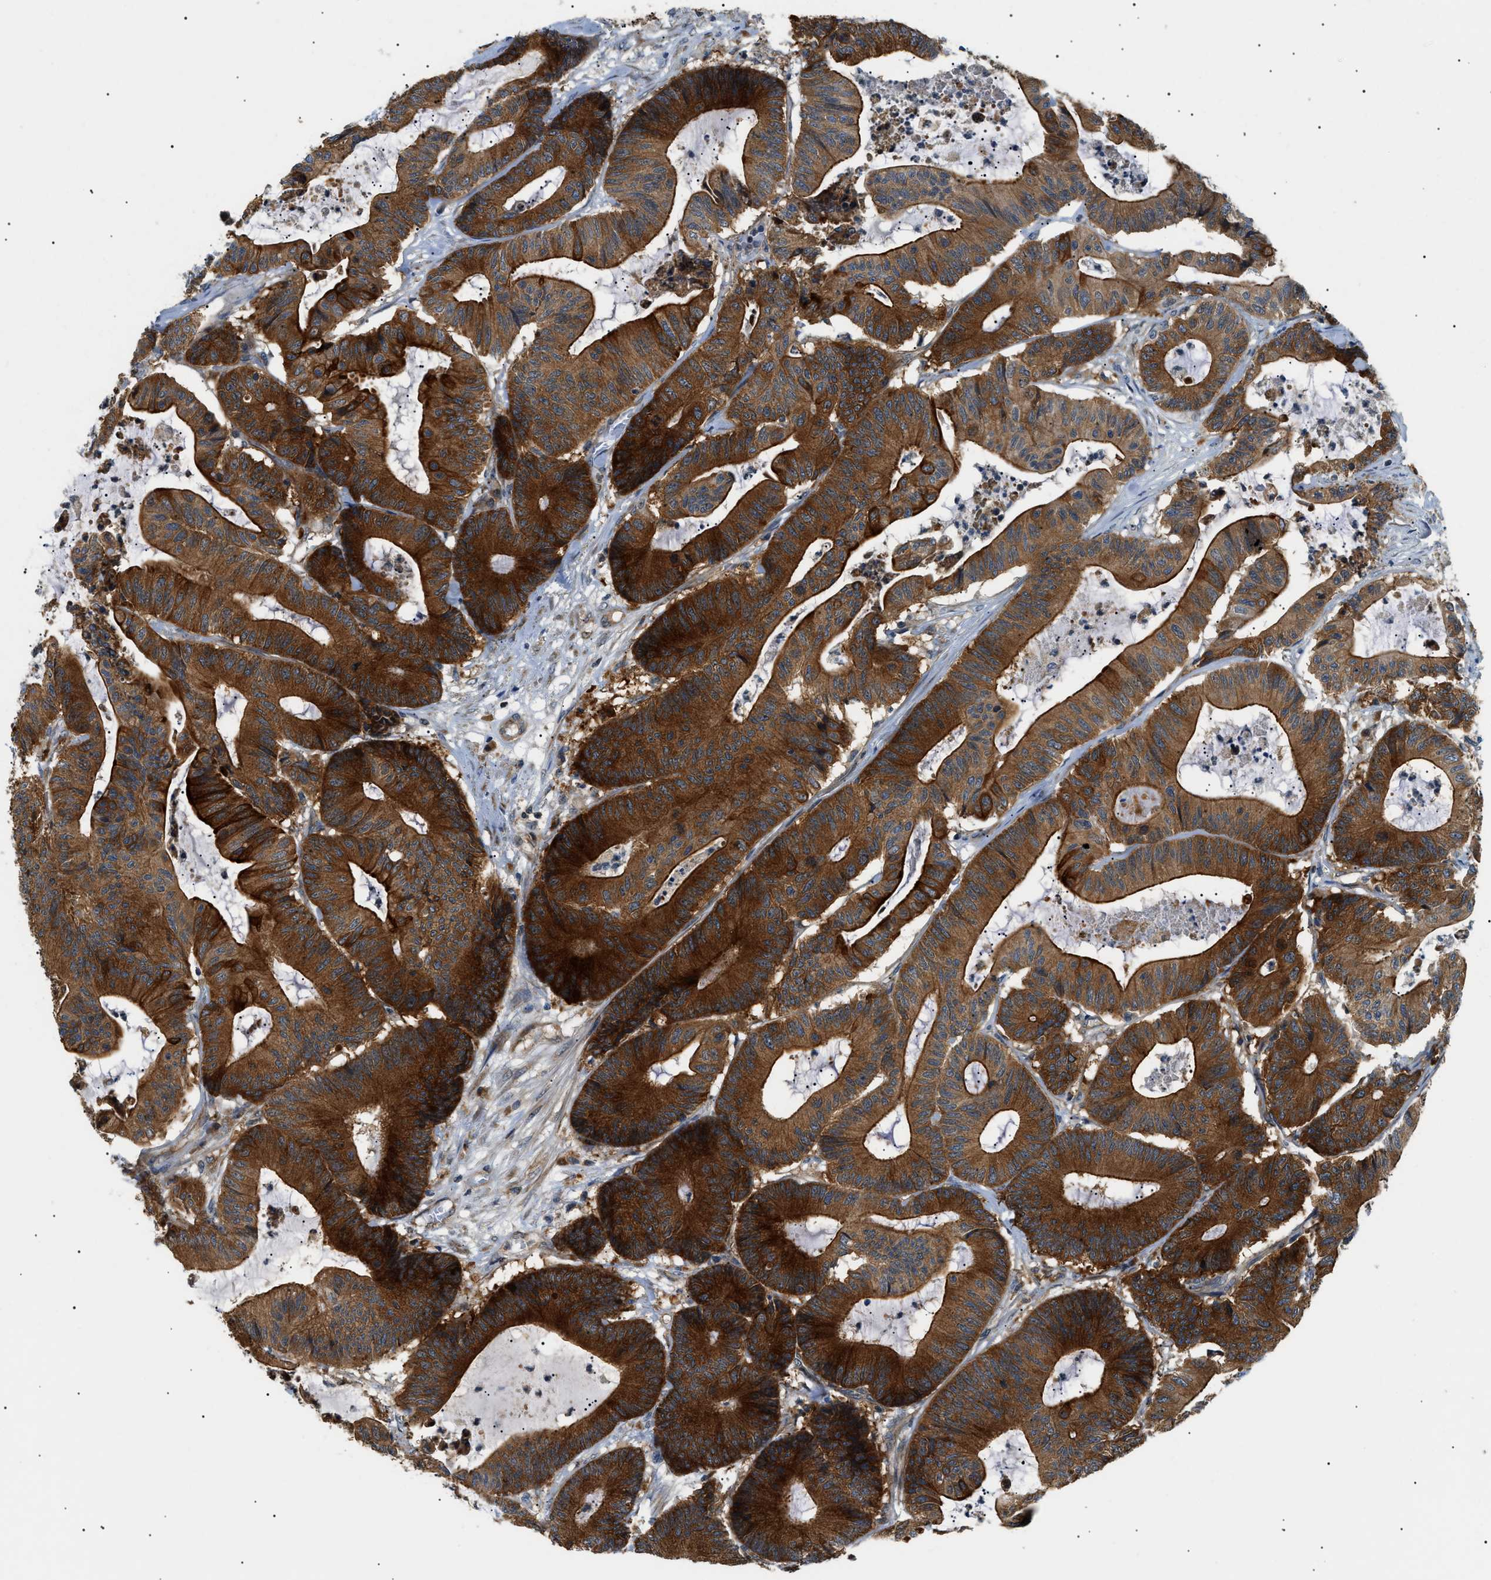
{"staining": {"intensity": "strong", "quantity": ">75%", "location": "cytoplasmic/membranous"}, "tissue": "colorectal cancer", "cell_type": "Tumor cells", "image_type": "cancer", "snomed": [{"axis": "morphology", "description": "Adenocarcinoma, NOS"}, {"axis": "topography", "description": "Colon"}], "caption": "Human colorectal cancer (adenocarcinoma) stained for a protein (brown) demonstrates strong cytoplasmic/membranous positive expression in approximately >75% of tumor cells.", "gene": "SRPK1", "patient": {"sex": "female", "age": 84}}